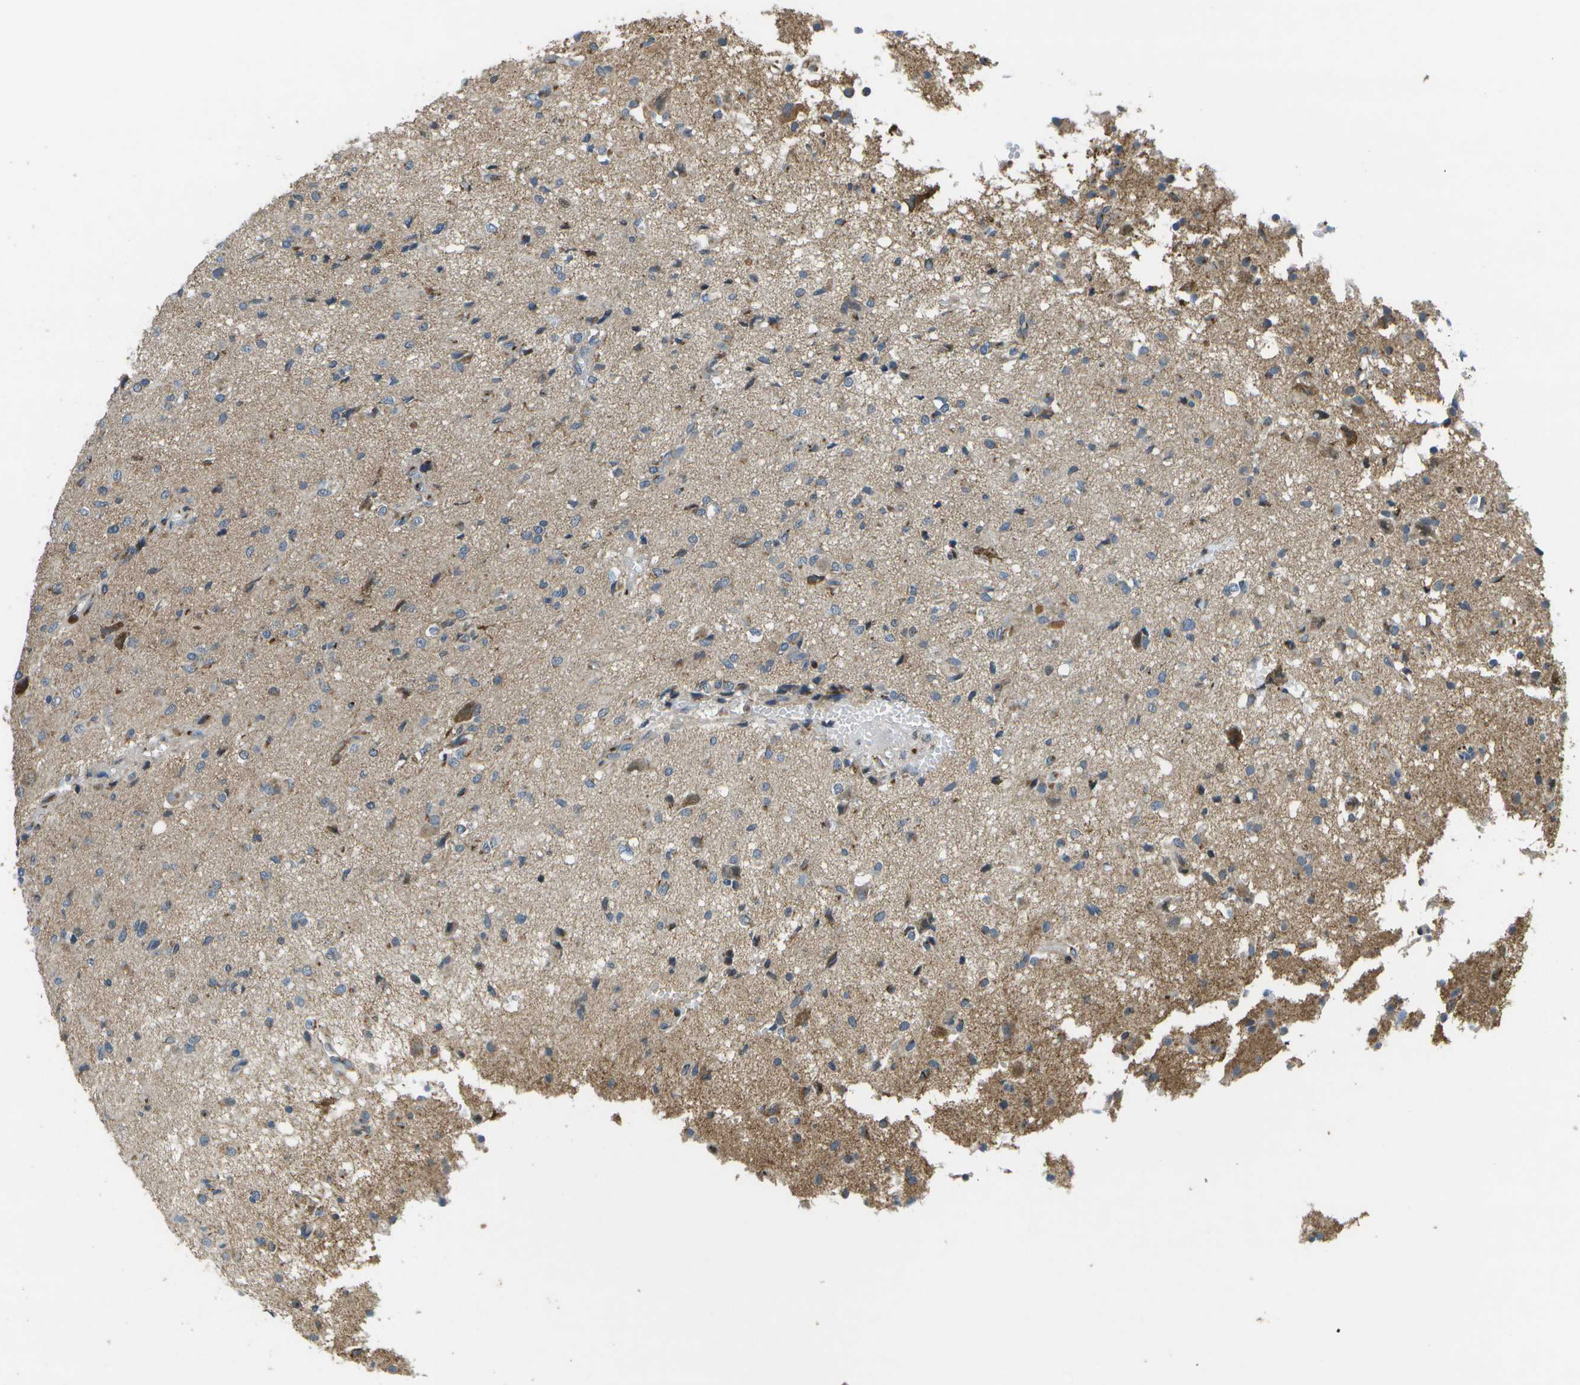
{"staining": {"intensity": "moderate", "quantity": "<25%", "location": "cytoplasmic/membranous"}, "tissue": "glioma", "cell_type": "Tumor cells", "image_type": "cancer", "snomed": [{"axis": "morphology", "description": "Glioma, malignant, High grade"}, {"axis": "topography", "description": "Brain"}], "caption": "Immunohistochemical staining of human malignant glioma (high-grade) shows low levels of moderate cytoplasmic/membranous protein staining in approximately <25% of tumor cells. (IHC, brightfield microscopy, high magnification).", "gene": "GALNT15", "patient": {"sex": "female", "age": 59}}